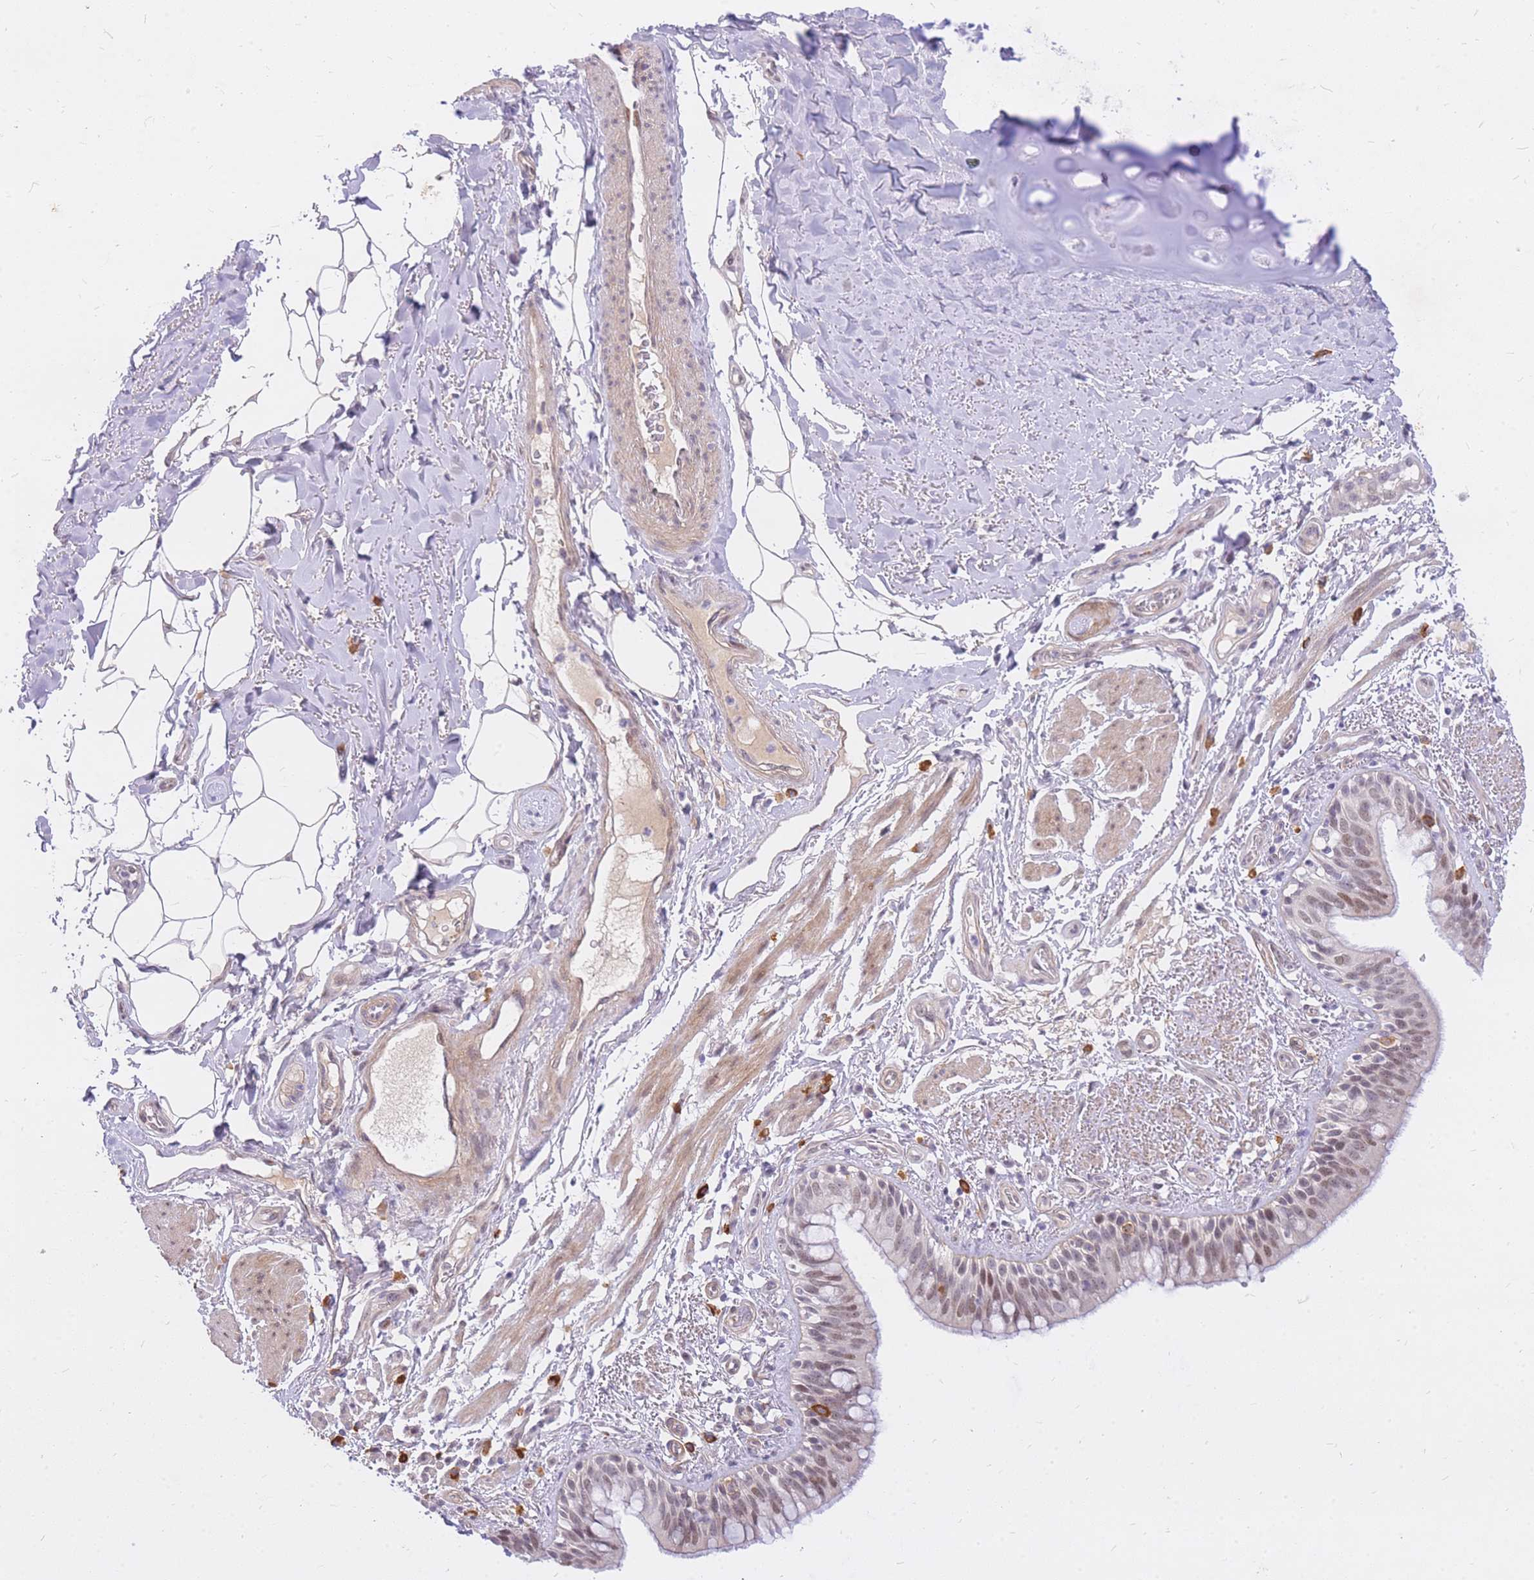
{"staining": {"intensity": "moderate", "quantity": ">75%", "location": "nuclear"}, "tissue": "bronchus", "cell_type": "Respiratory epithelial cells", "image_type": "normal", "snomed": [{"axis": "morphology", "description": "Normal tissue, NOS"}, {"axis": "morphology", "description": "Neoplasm, uncertain whether benign or malignant"}, {"axis": "topography", "description": "Bronchus"}, {"axis": "topography", "description": "Lung"}], "caption": "Bronchus stained with a protein marker shows moderate staining in respiratory epithelial cells.", "gene": "TLE2", "patient": {"sex": "male", "age": 55}}